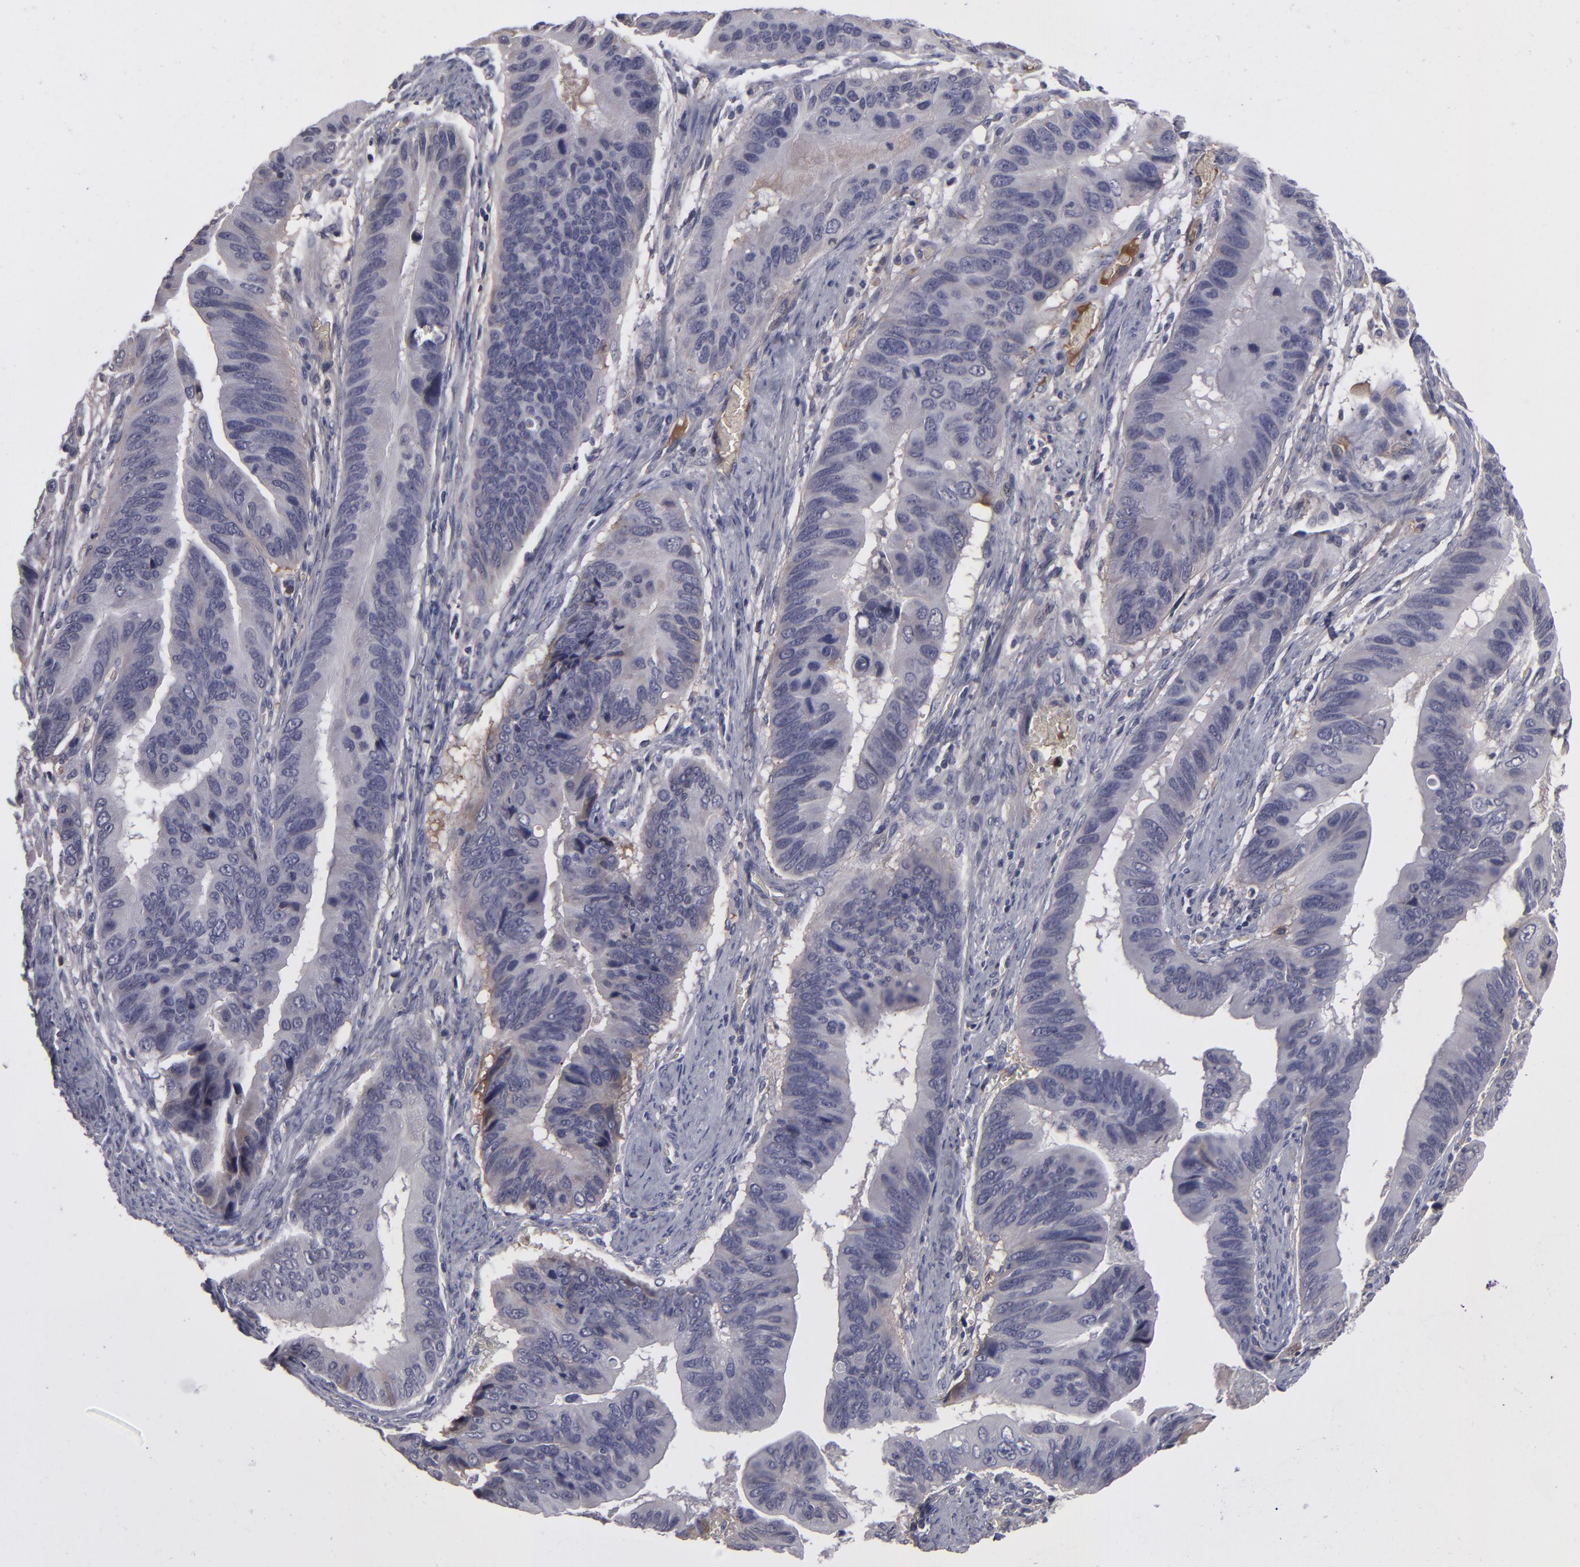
{"staining": {"intensity": "negative", "quantity": "none", "location": "none"}, "tissue": "stomach cancer", "cell_type": "Tumor cells", "image_type": "cancer", "snomed": [{"axis": "morphology", "description": "Adenocarcinoma, NOS"}, {"axis": "topography", "description": "Stomach, upper"}], "caption": "This is a image of IHC staining of stomach cancer (adenocarcinoma), which shows no expression in tumor cells.", "gene": "ITIH4", "patient": {"sex": "male", "age": 80}}